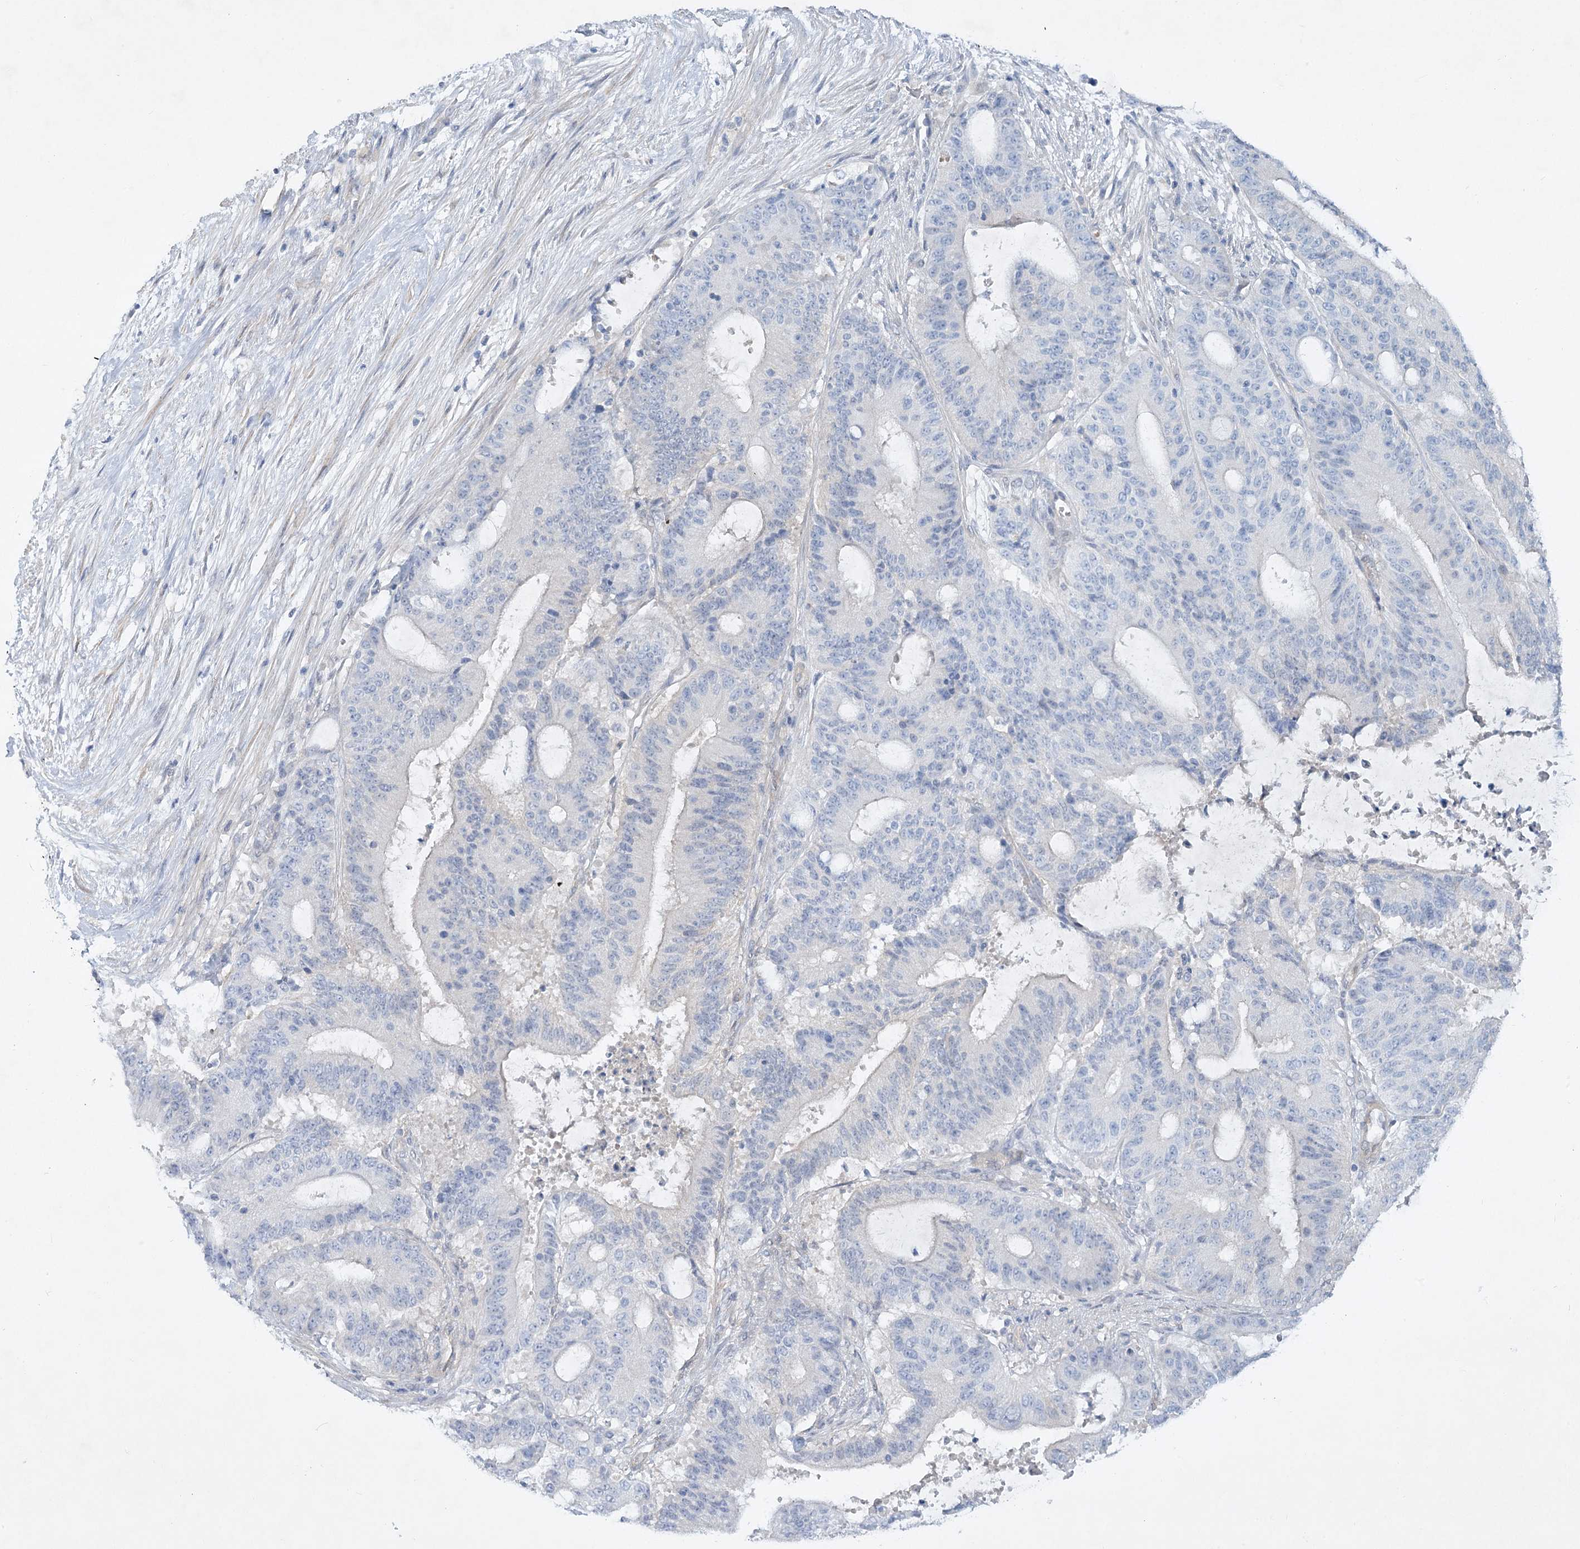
{"staining": {"intensity": "negative", "quantity": "none", "location": "none"}, "tissue": "liver cancer", "cell_type": "Tumor cells", "image_type": "cancer", "snomed": [{"axis": "morphology", "description": "Normal tissue, NOS"}, {"axis": "morphology", "description": "Cholangiocarcinoma"}, {"axis": "topography", "description": "Liver"}, {"axis": "topography", "description": "Peripheral nerve tissue"}], "caption": "There is no significant staining in tumor cells of liver cholangiocarcinoma.", "gene": "AAMDC", "patient": {"sex": "female", "age": 73}}